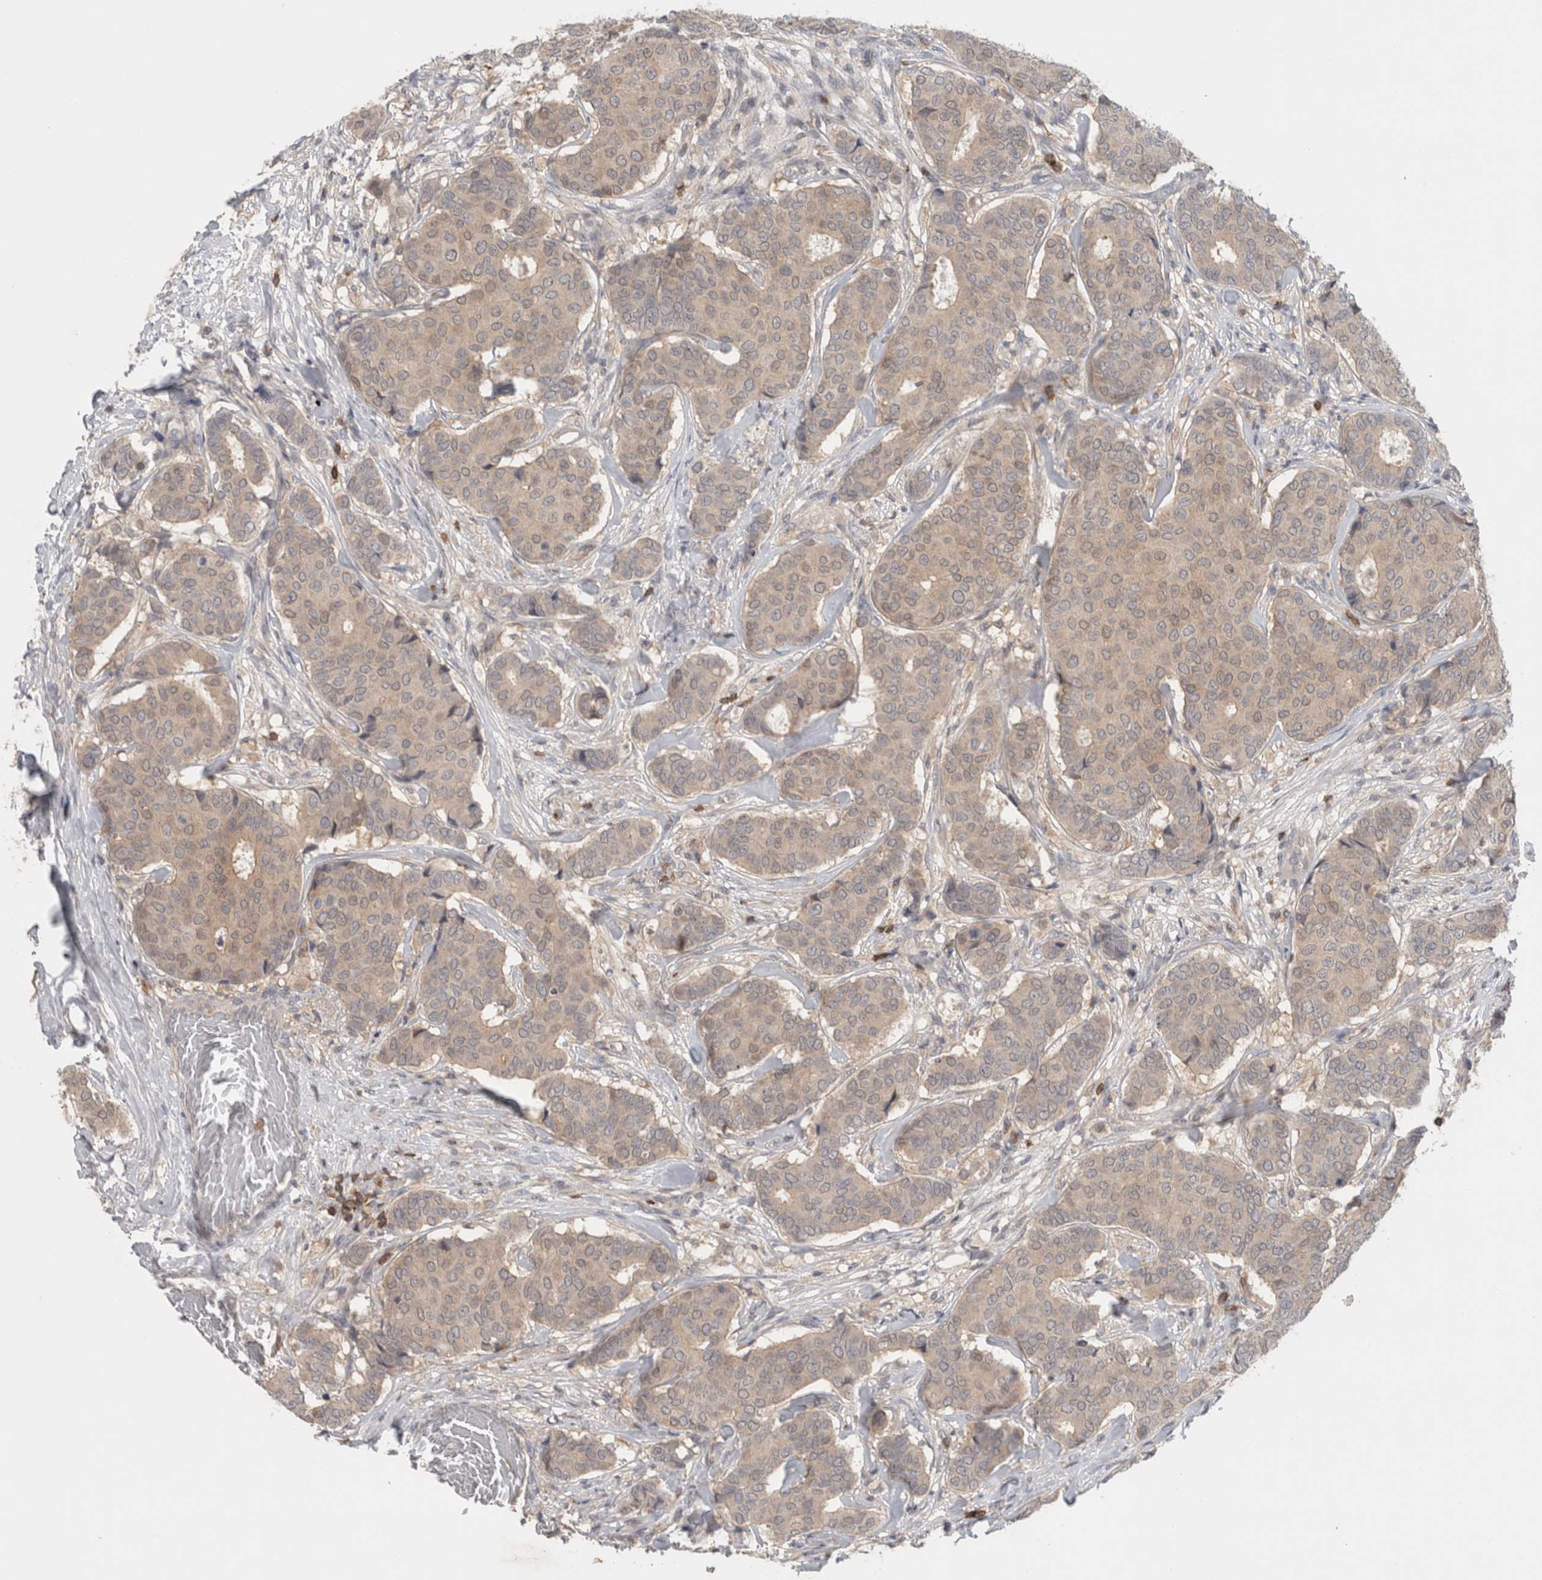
{"staining": {"intensity": "weak", "quantity": "25%-75%", "location": "cytoplasmic/membranous"}, "tissue": "breast cancer", "cell_type": "Tumor cells", "image_type": "cancer", "snomed": [{"axis": "morphology", "description": "Duct carcinoma"}, {"axis": "topography", "description": "Breast"}], "caption": "IHC photomicrograph of breast intraductal carcinoma stained for a protein (brown), which shows low levels of weak cytoplasmic/membranous expression in about 25%-75% of tumor cells.", "gene": "GFRA2", "patient": {"sex": "female", "age": 75}}